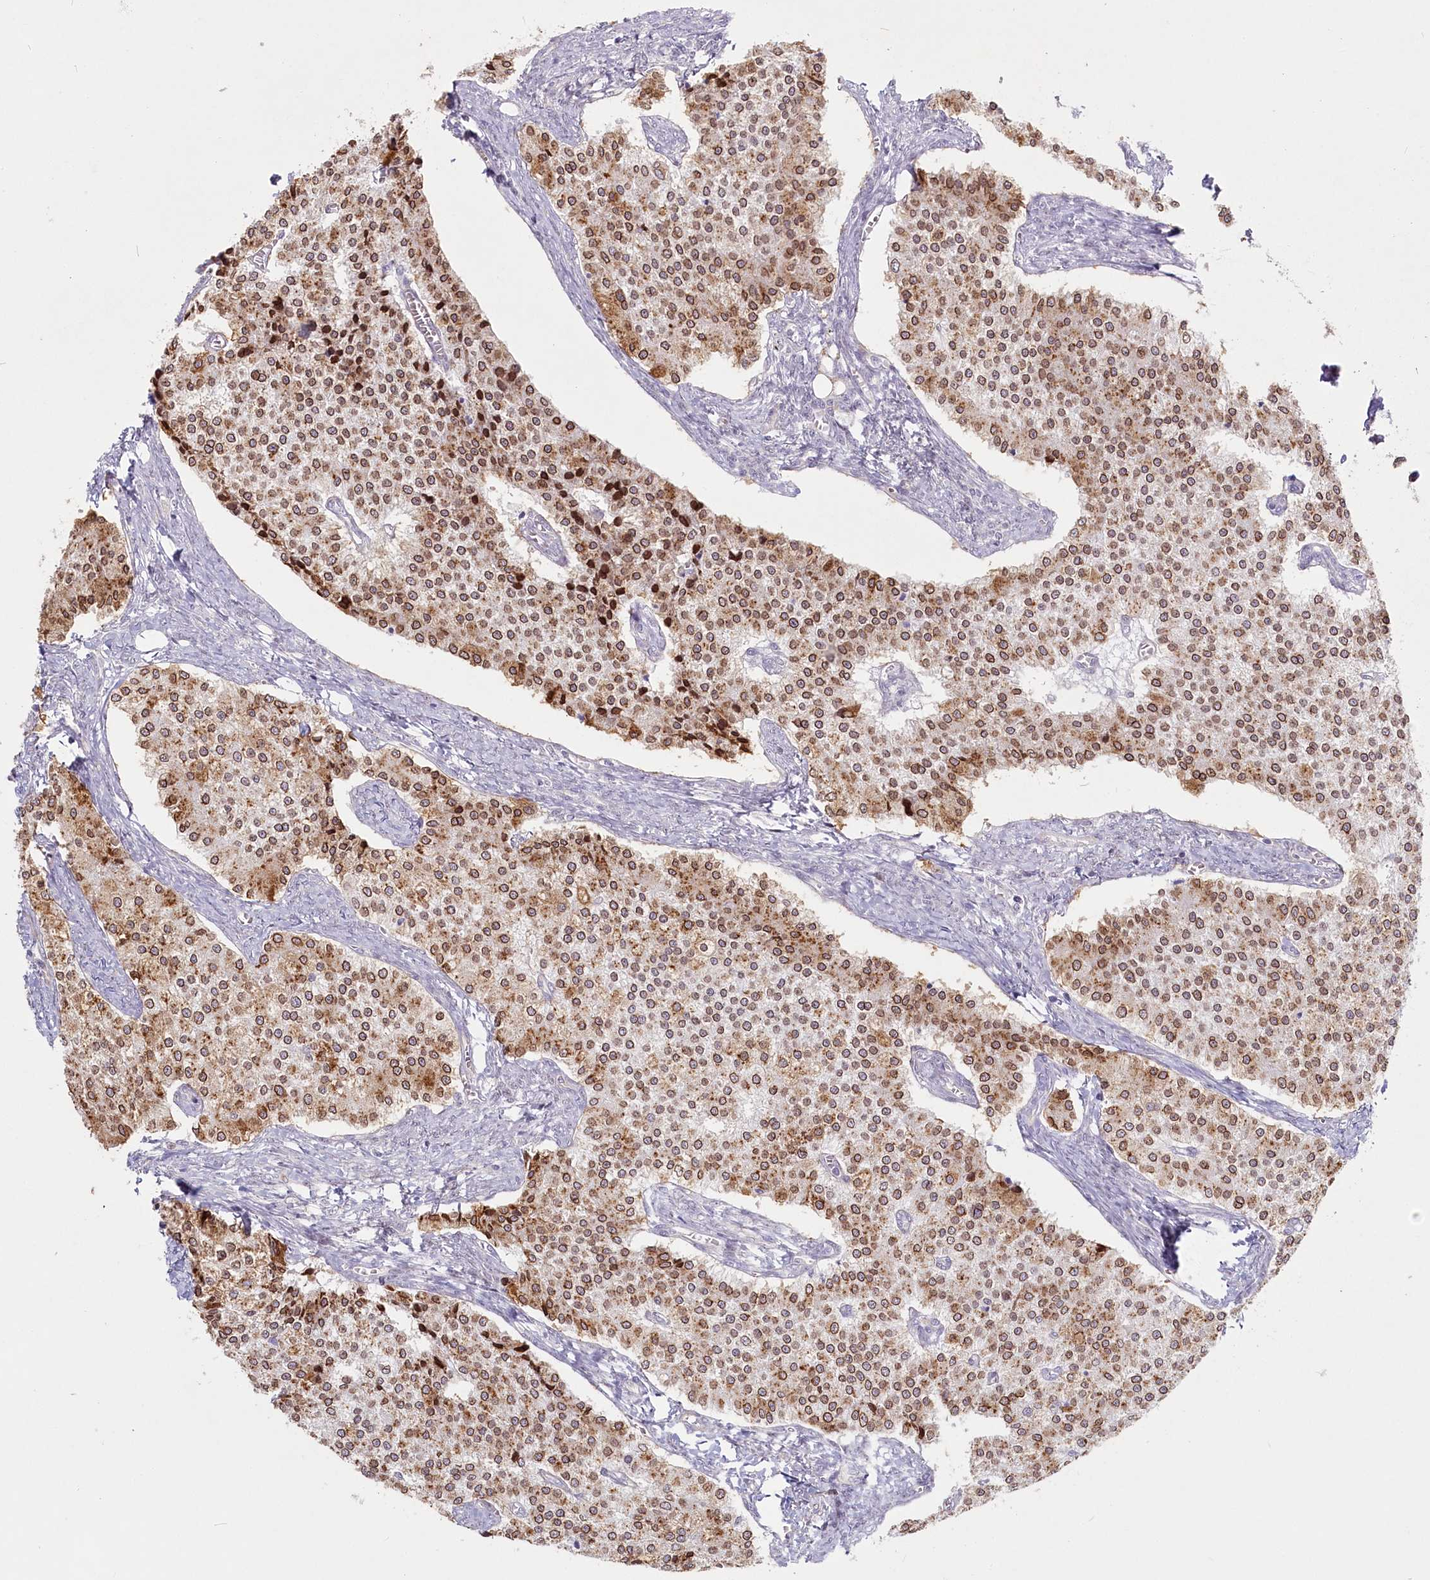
{"staining": {"intensity": "moderate", "quantity": ">75%", "location": "cytoplasmic/membranous,nuclear"}, "tissue": "carcinoid", "cell_type": "Tumor cells", "image_type": "cancer", "snomed": [{"axis": "morphology", "description": "Carcinoid, malignant, NOS"}, {"axis": "topography", "description": "Colon"}], "caption": "About >75% of tumor cells in human carcinoid exhibit moderate cytoplasmic/membranous and nuclear protein staining as visualized by brown immunohistochemical staining.", "gene": "SPINK13", "patient": {"sex": "female", "age": 52}}